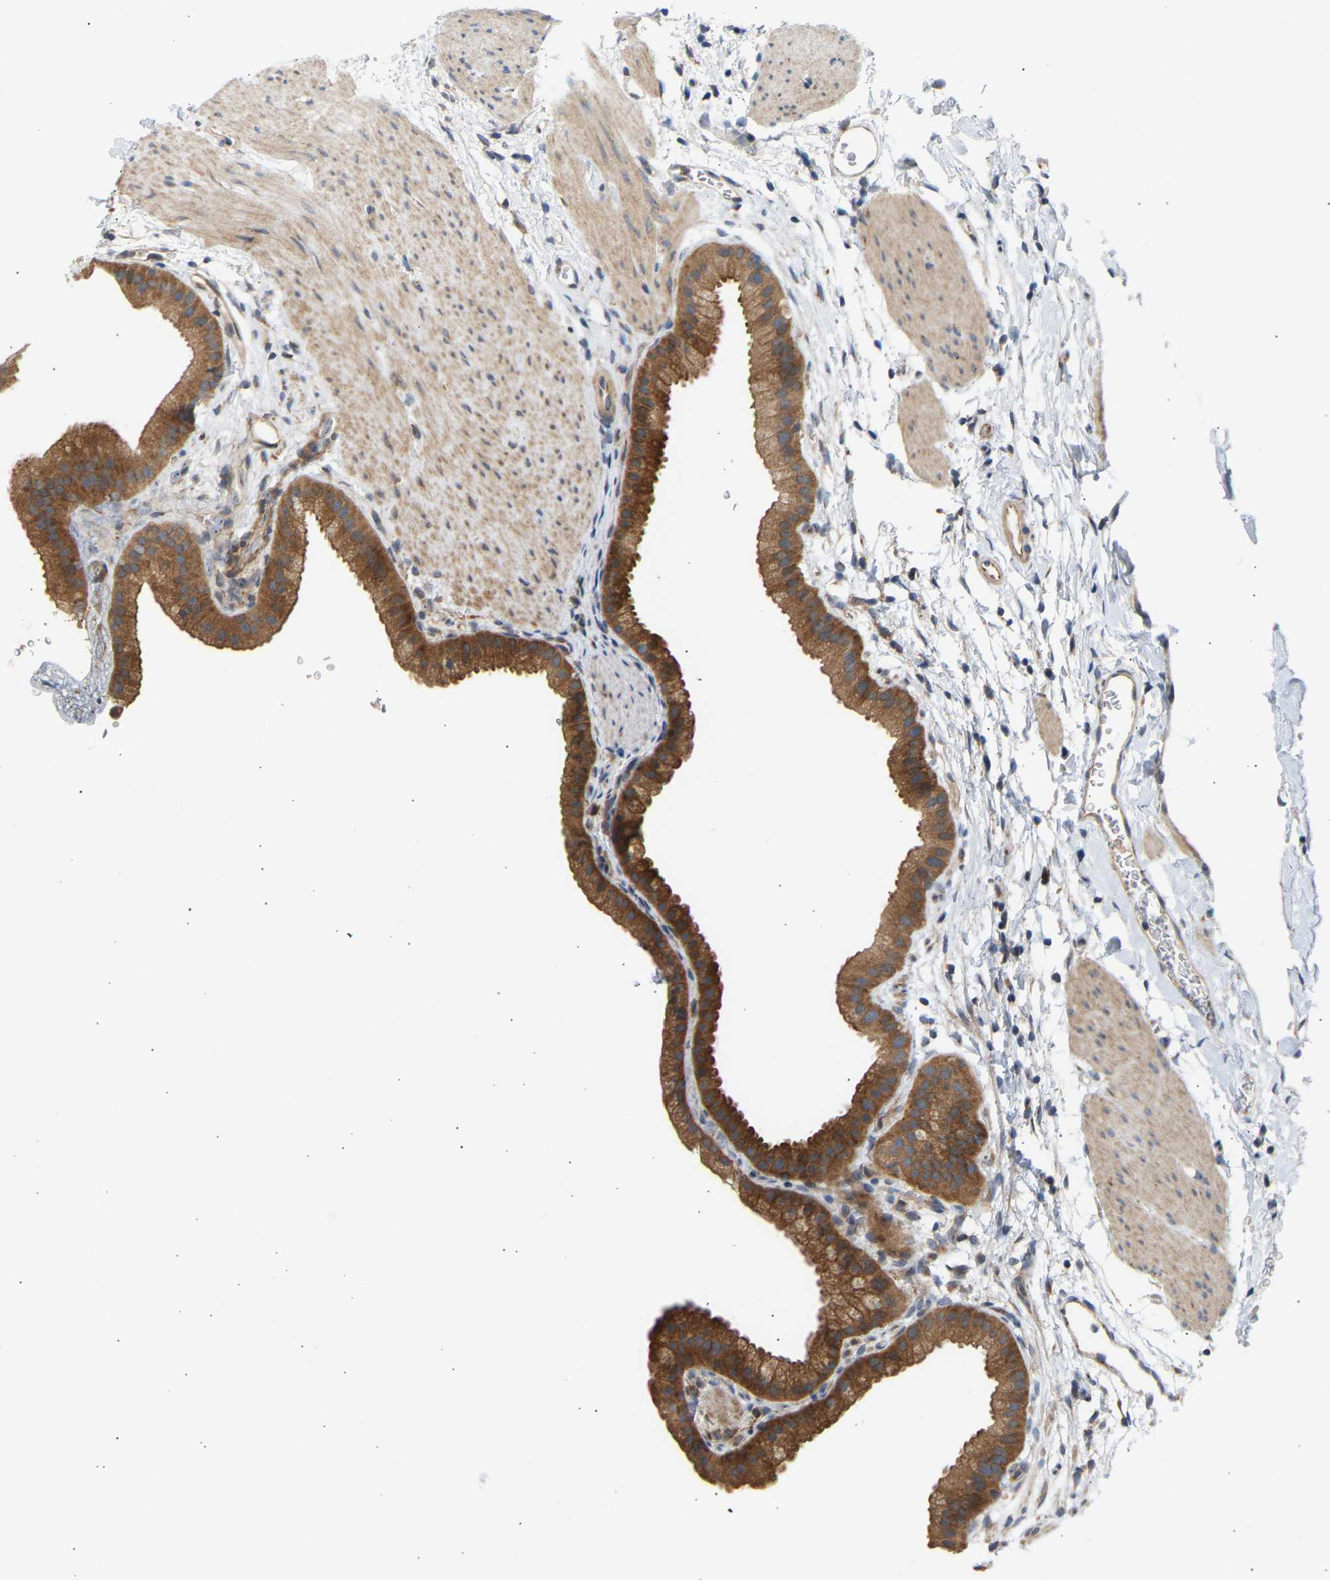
{"staining": {"intensity": "strong", "quantity": ">75%", "location": "cytoplasmic/membranous"}, "tissue": "gallbladder", "cell_type": "Glandular cells", "image_type": "normal", "snomed": [{"axis": "morphology", "description": "Normal tissue, NOS"}, {"axis": "topography", "description": "Gallbladder"}], "caption": "This image displays immunohistochemistry (IHC) staining of unremarkable human gallbladder, with high strong cytoplasmic/membranous staining in approximately >75% of glandular cells.", "gene": "GCN1", "patient": {"sex": "female", "age": 64}}